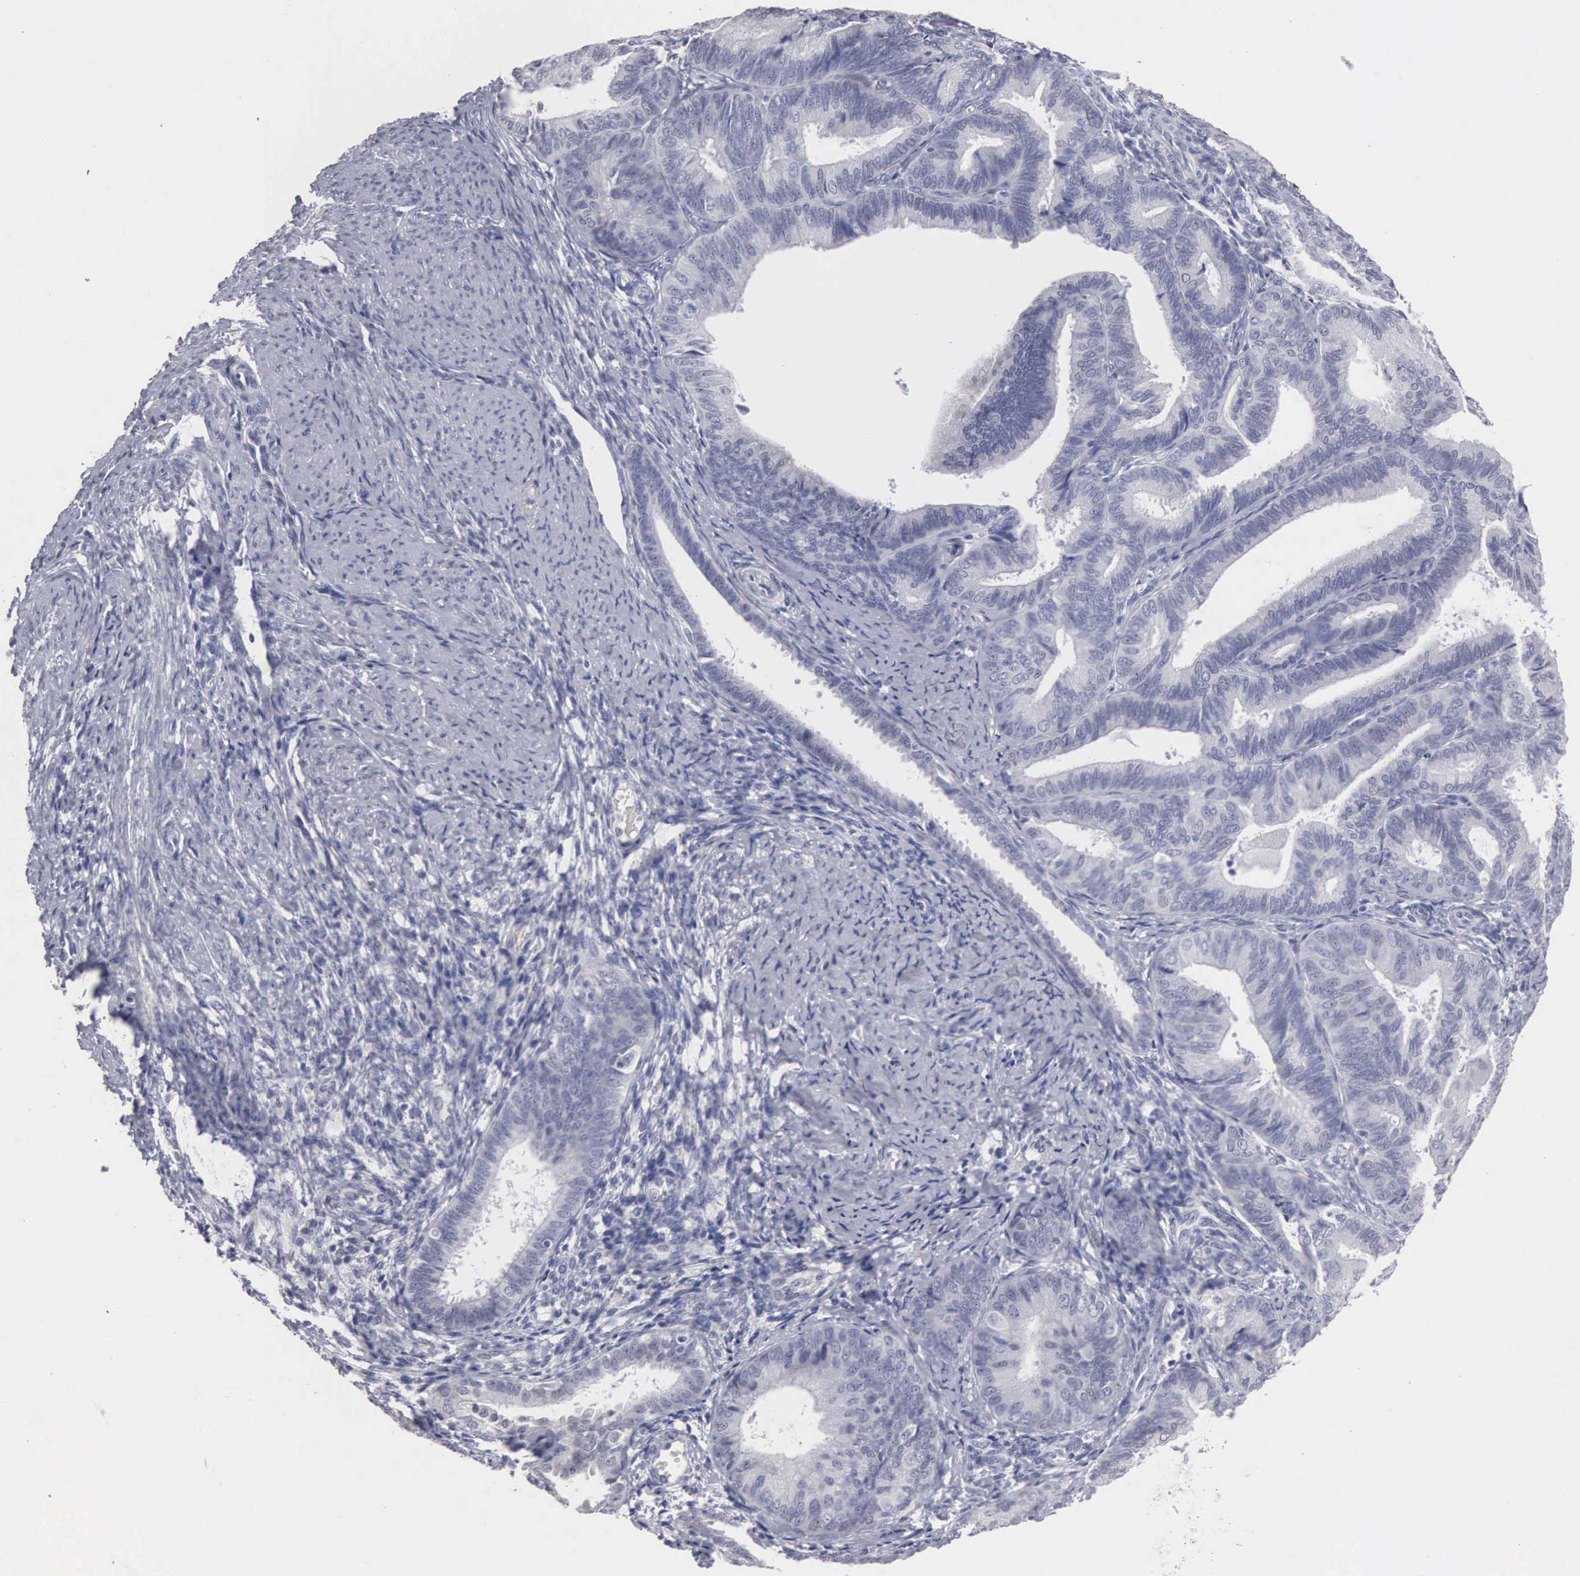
{"staining": {"intensity": "negative", "quantity": "none", "location": "none"}, "tissue": "endometrial cancer", "cell_type": "Tumor cells", "image_type": "cancer", "snomed": [{"axis": "morphology", "description": "Adenocarcinoma, NOS"}, {"axis": "topography", "description": "Endometrium"}], "caption": "DAB immunohistochemical staining of human endometrial cancer exhibits no significant expression in tumor cells. (DAB IHC, high magnification).", "gene": "UPB1", "patient": {"sex": "female", "age": 63}}